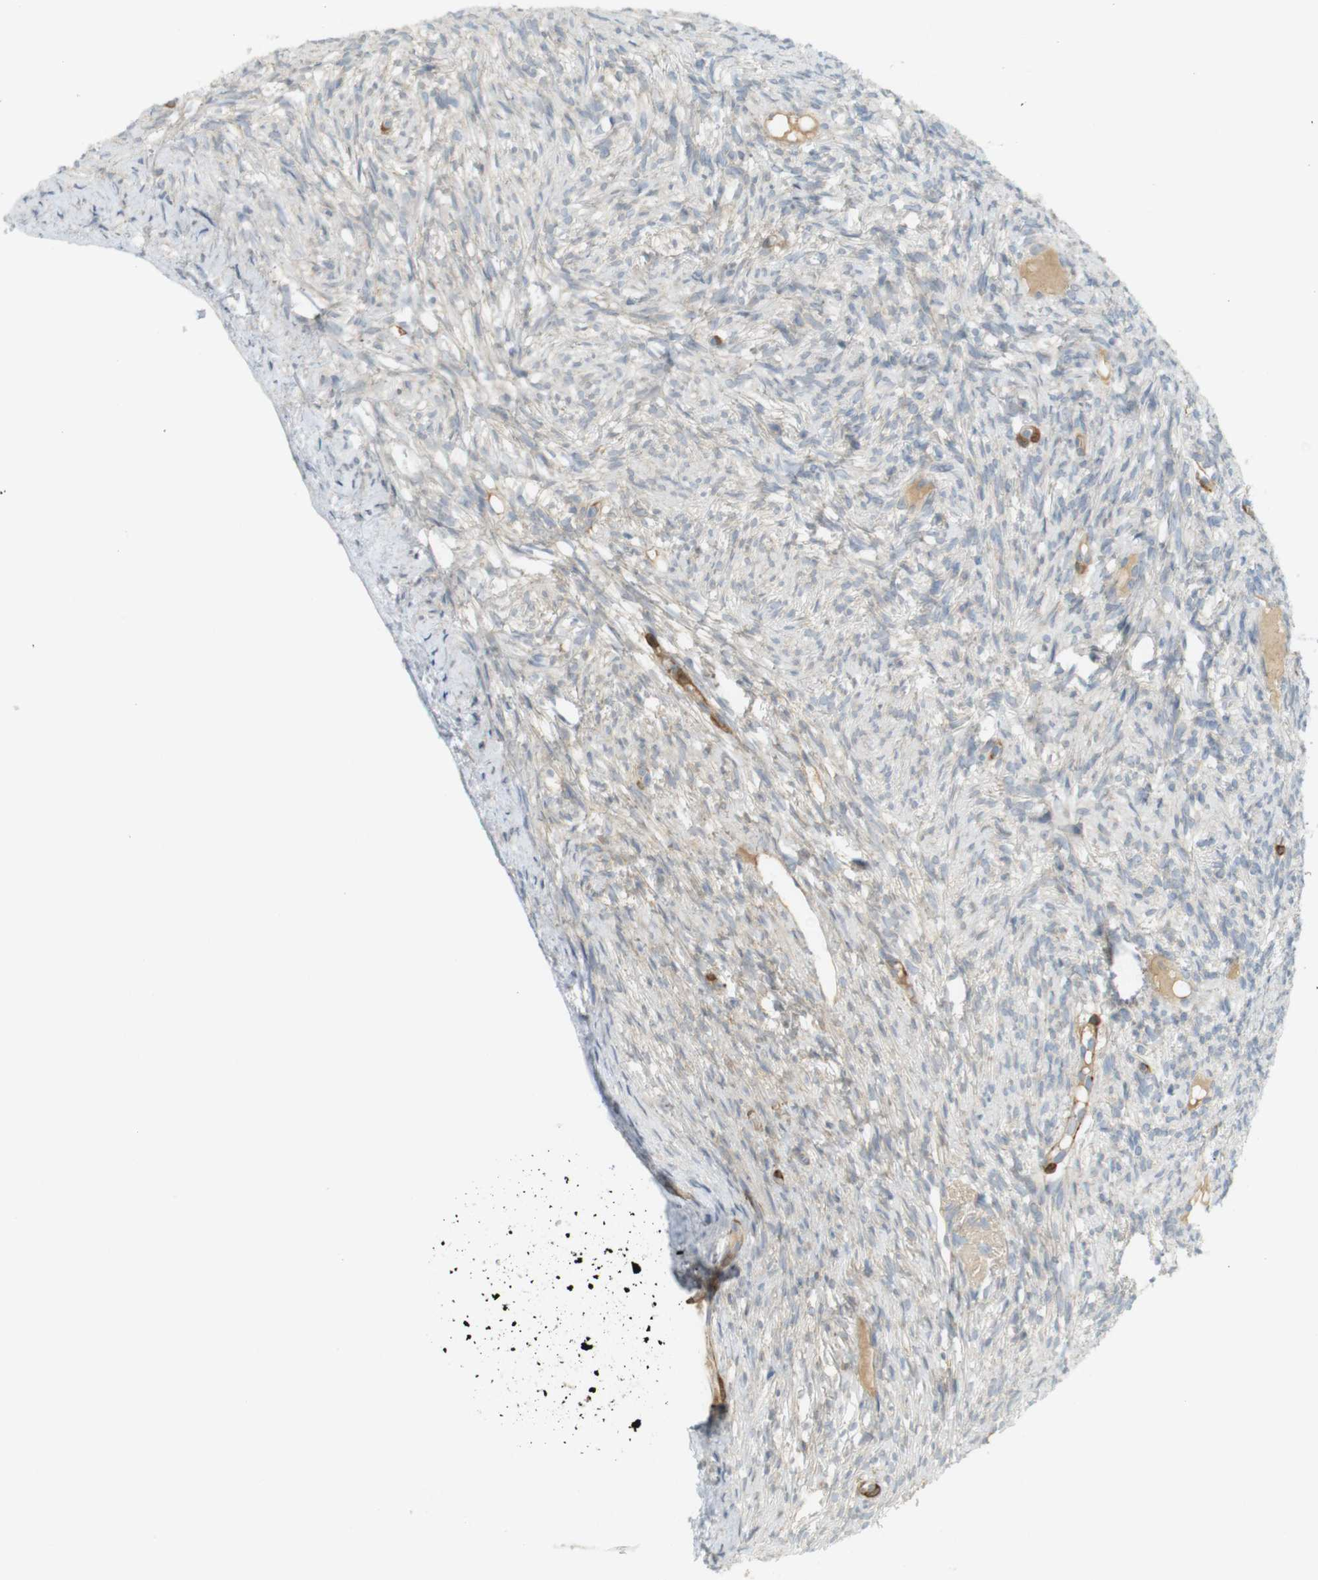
{"staining": {"intensity": "weak", "quantity": "<25%", "location": "cytoplasmic/membranous"}, "tissue": "ovary", "cell_type": "Ovarian stroma cells", "image_type": "normal", "snomed": [{"axis": "morphology", "description": "Normal tissue, NOS"}, {"axis": "topography", "description": "Ovary"}], "caption": "Benign ovary was stained to show a protein in brown. There is no significant positivity in ovarian stroma cells.", "gene": "PDE3A", "patient": {"sex": "female", "age": 33}}